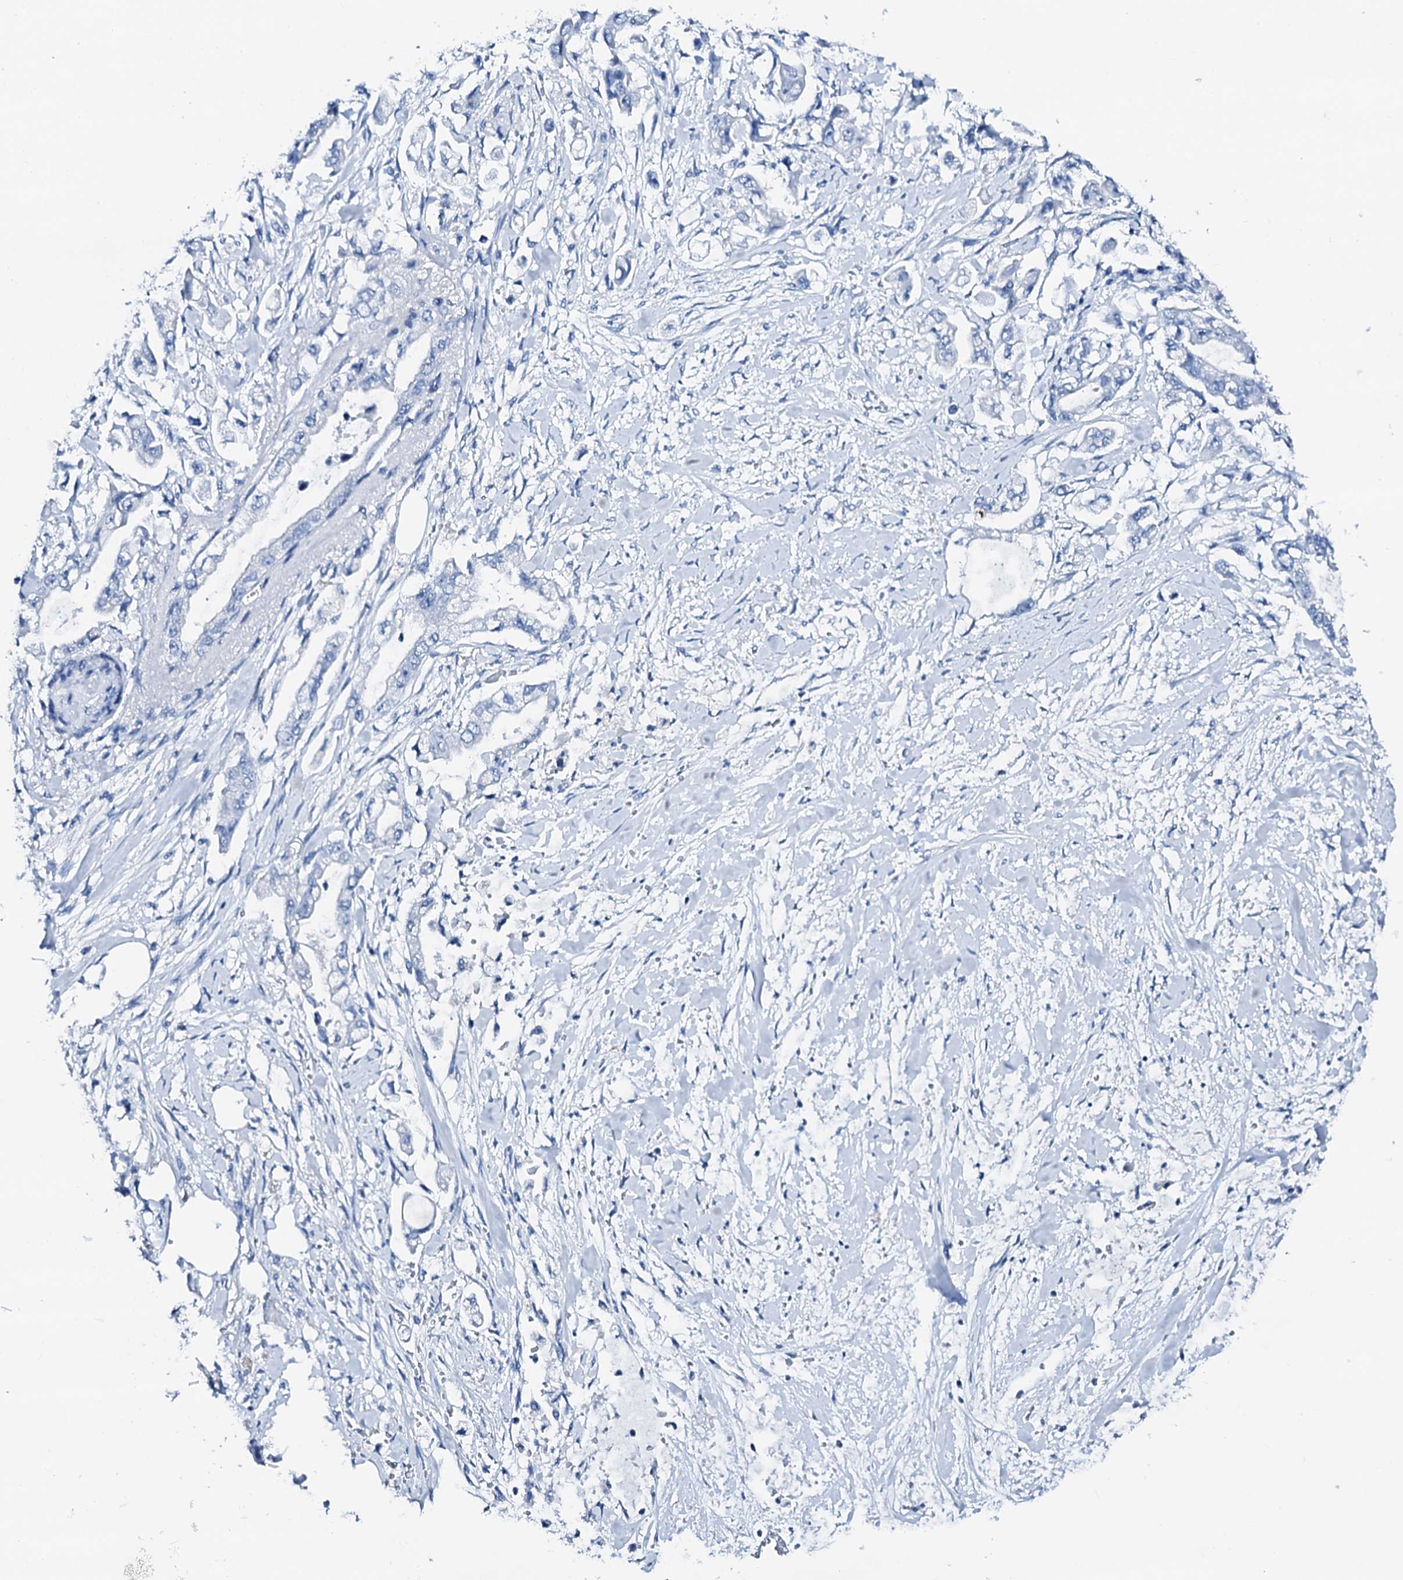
{"staining": {"intensity": "negative", "quantity": "none", "location": "none"}, "tissue": "stomach cancer", "cell_type": "Tumor cells", "image_type": "cancer", "snomed": [{"axis": "morphology", "description": "Adenocarcinoma, NOS"}, {"axis": "topography", "description": "Stomach"}], "caption": "The immunohistochemistry (IHC) micrograph has no significant staining in tumor cells of stomach cancer tissue. (DAB IHC with hematoxylin counter stain).", "gene": "PTH", "patient": {"sex": "male", "age": 62}}